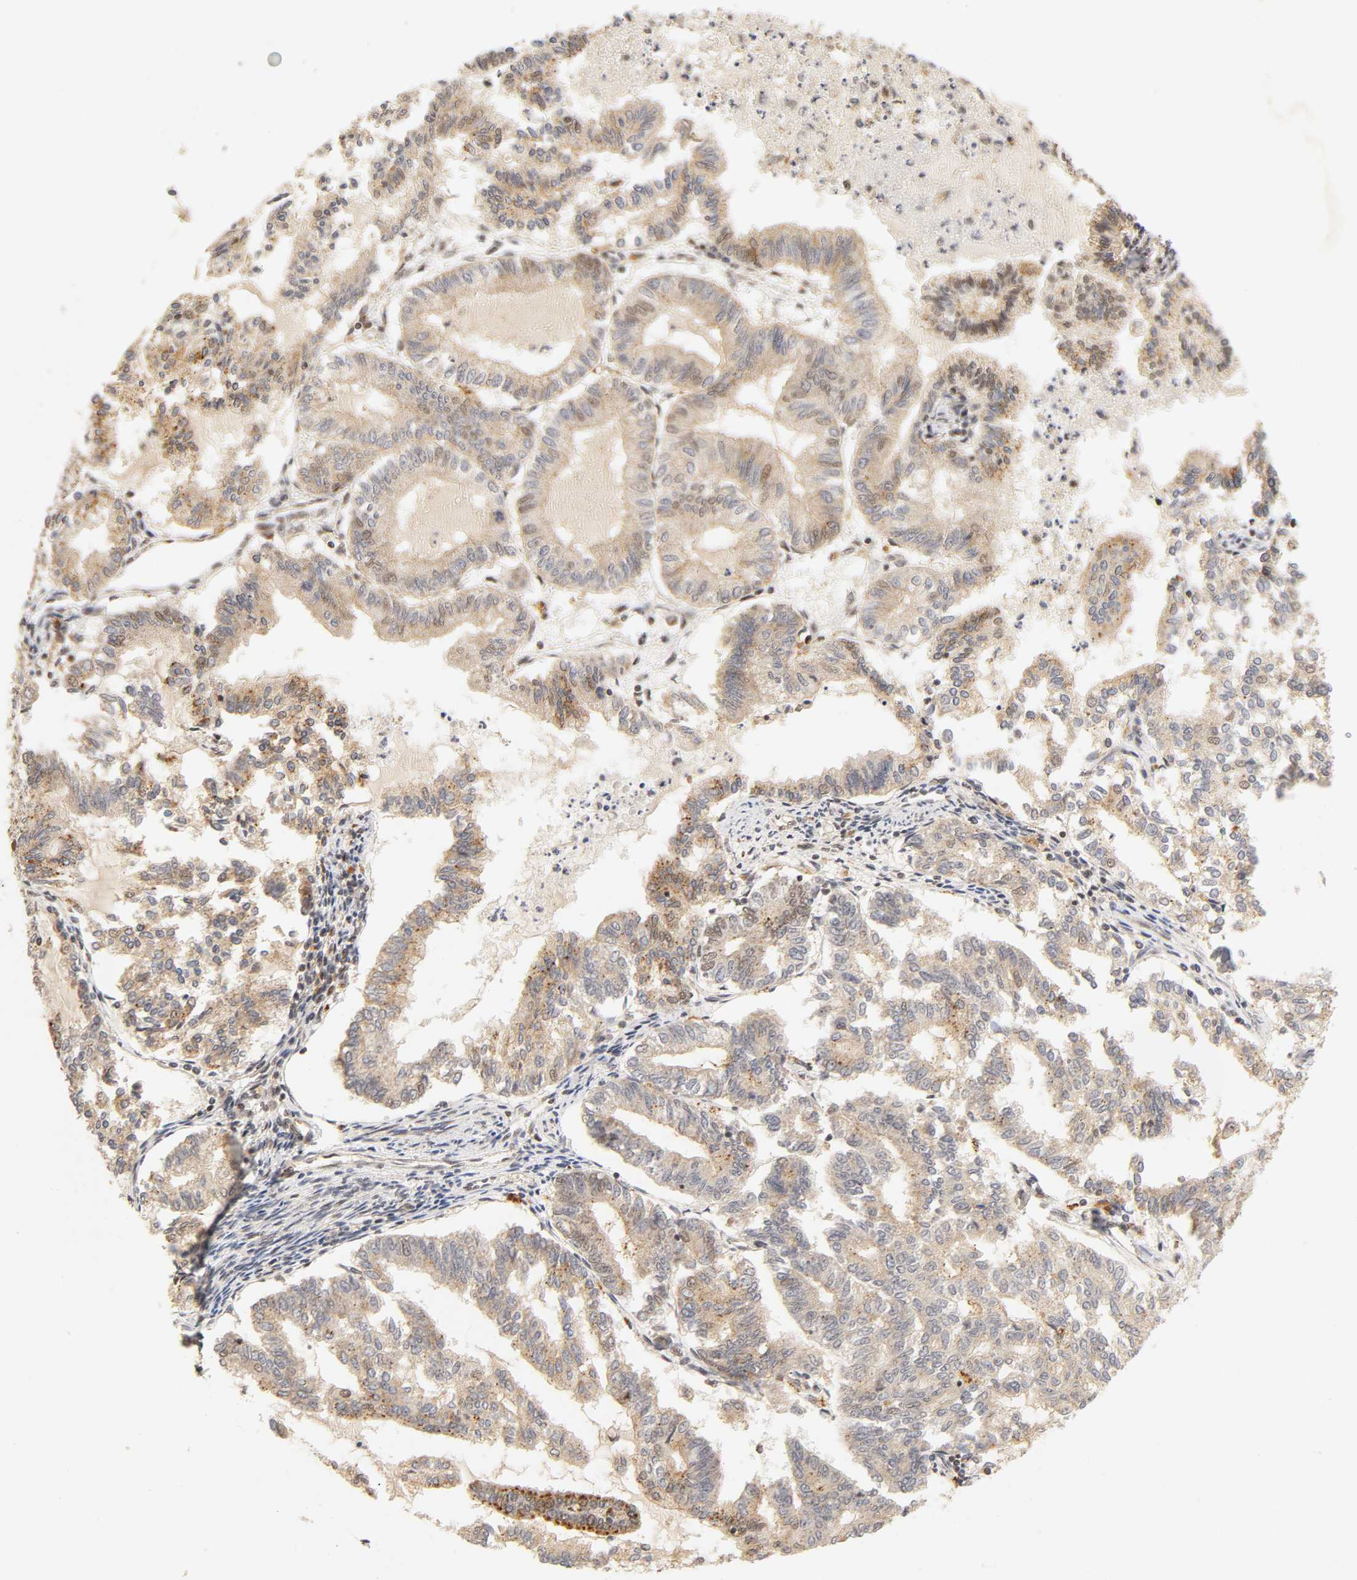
{"staining": {"intensity": "weak", "quantity": "25%-75%", "location": "cytoplasmic/membranous,nuclear"}, "tissue": "endometrial cancer", "cell_type": "Tumor cells", "image_type": "cancer", "snomed": [{"axis": "morphology", "description": "Adenocarcinoma, NOS"}, {"axis": "topography", "description": "Endometrium"}], "caption": "Protein expression analysis of human adenocarcinoma (endometrial) reveals weak cytoplasmic/membranous and nuclear staining in about 25%-75% of tumor cells.", "gene": "TAF10", "patient": {"sex": "female", "age": 79}}